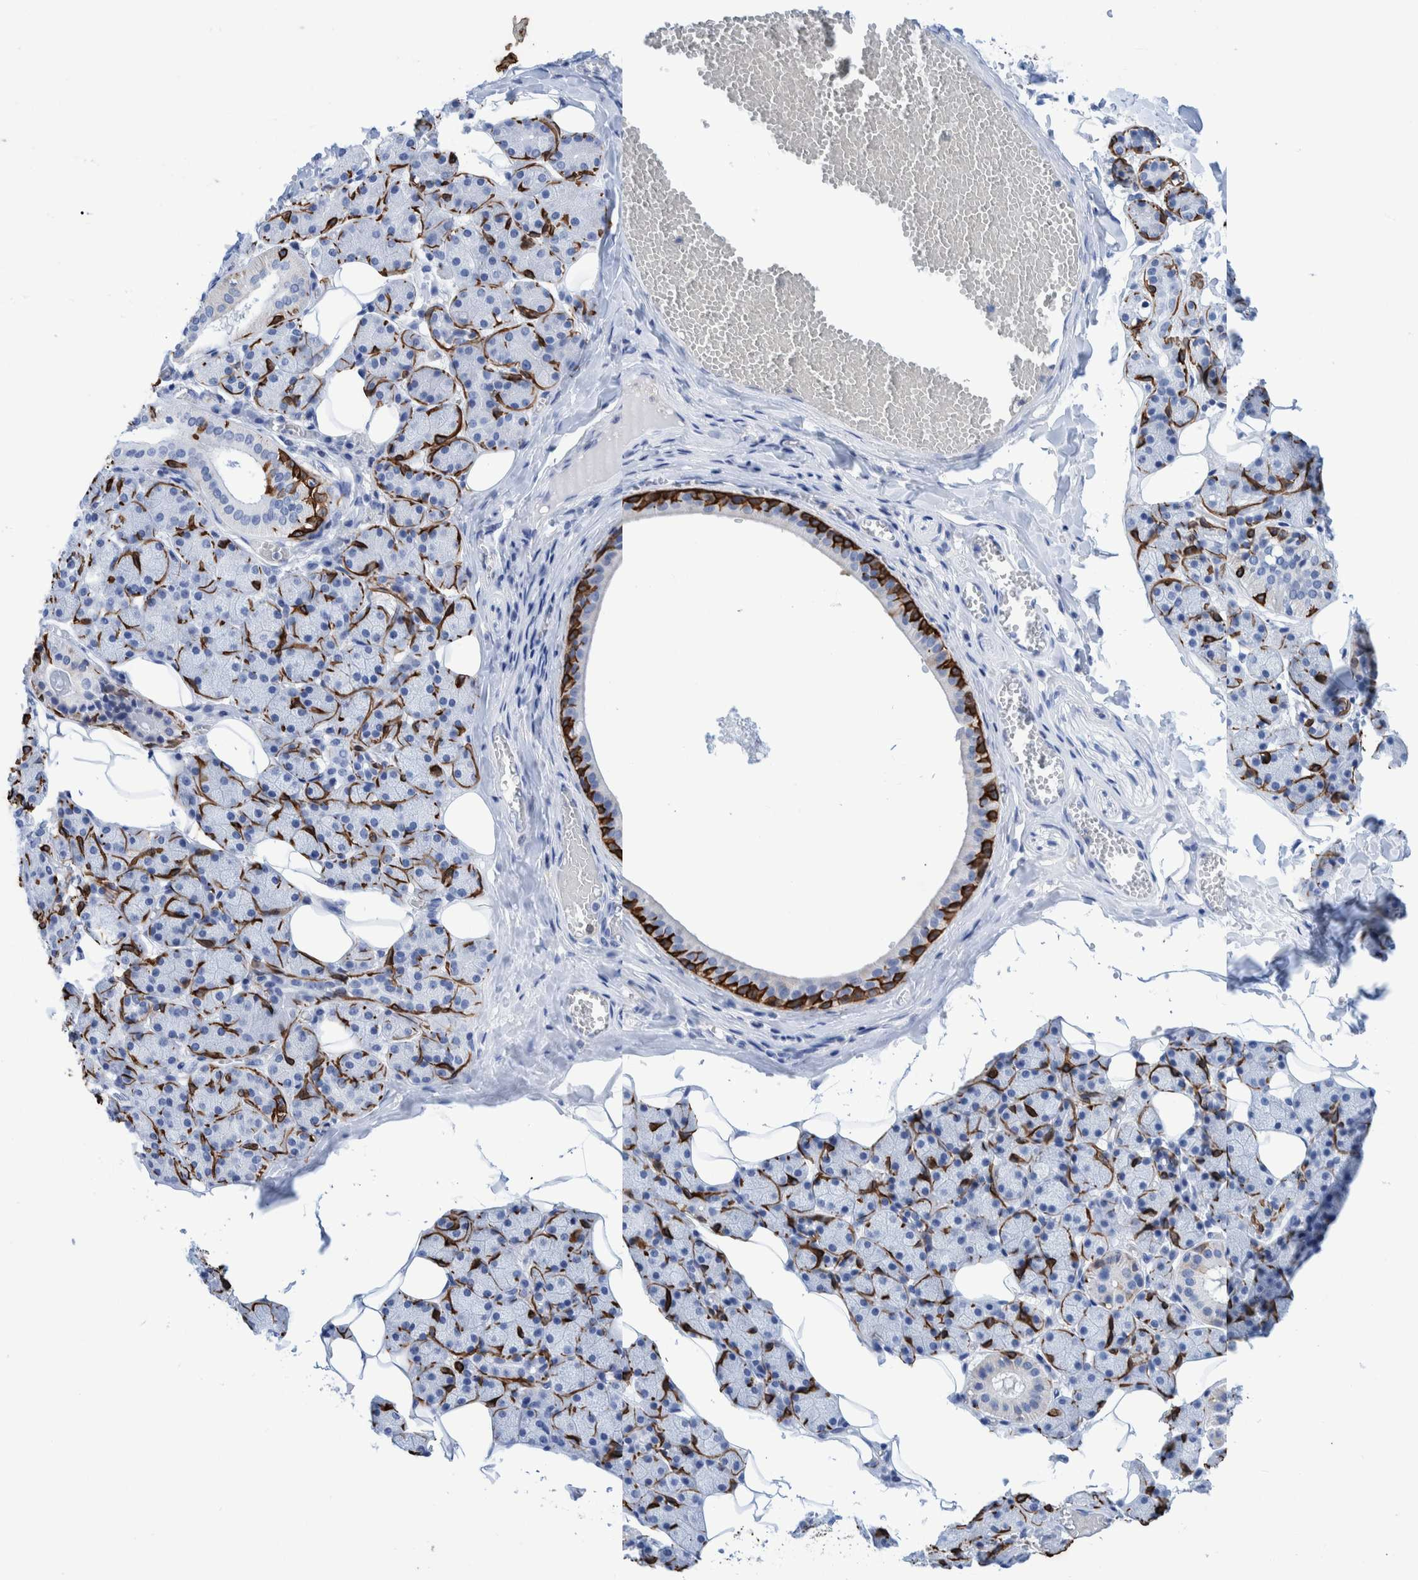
{"staining": {"intensity": "negative", "quantity": "none", "location": "none"}, "tissue": "salivary gland", "cell_type": "Glandular cells", "image_type": "normal", "snomed": [{"axis": "morphology", "description": "Normal tissue, NOS"}, {"axis": "topography", "description": "Salivary gland"}], "caption": "Immunohistochemical staining of benign human salivary gland exhibits no significant positivity in glandular cells.", "gene": "KRT14", "patient": {"sex": "female", "age": 33}}